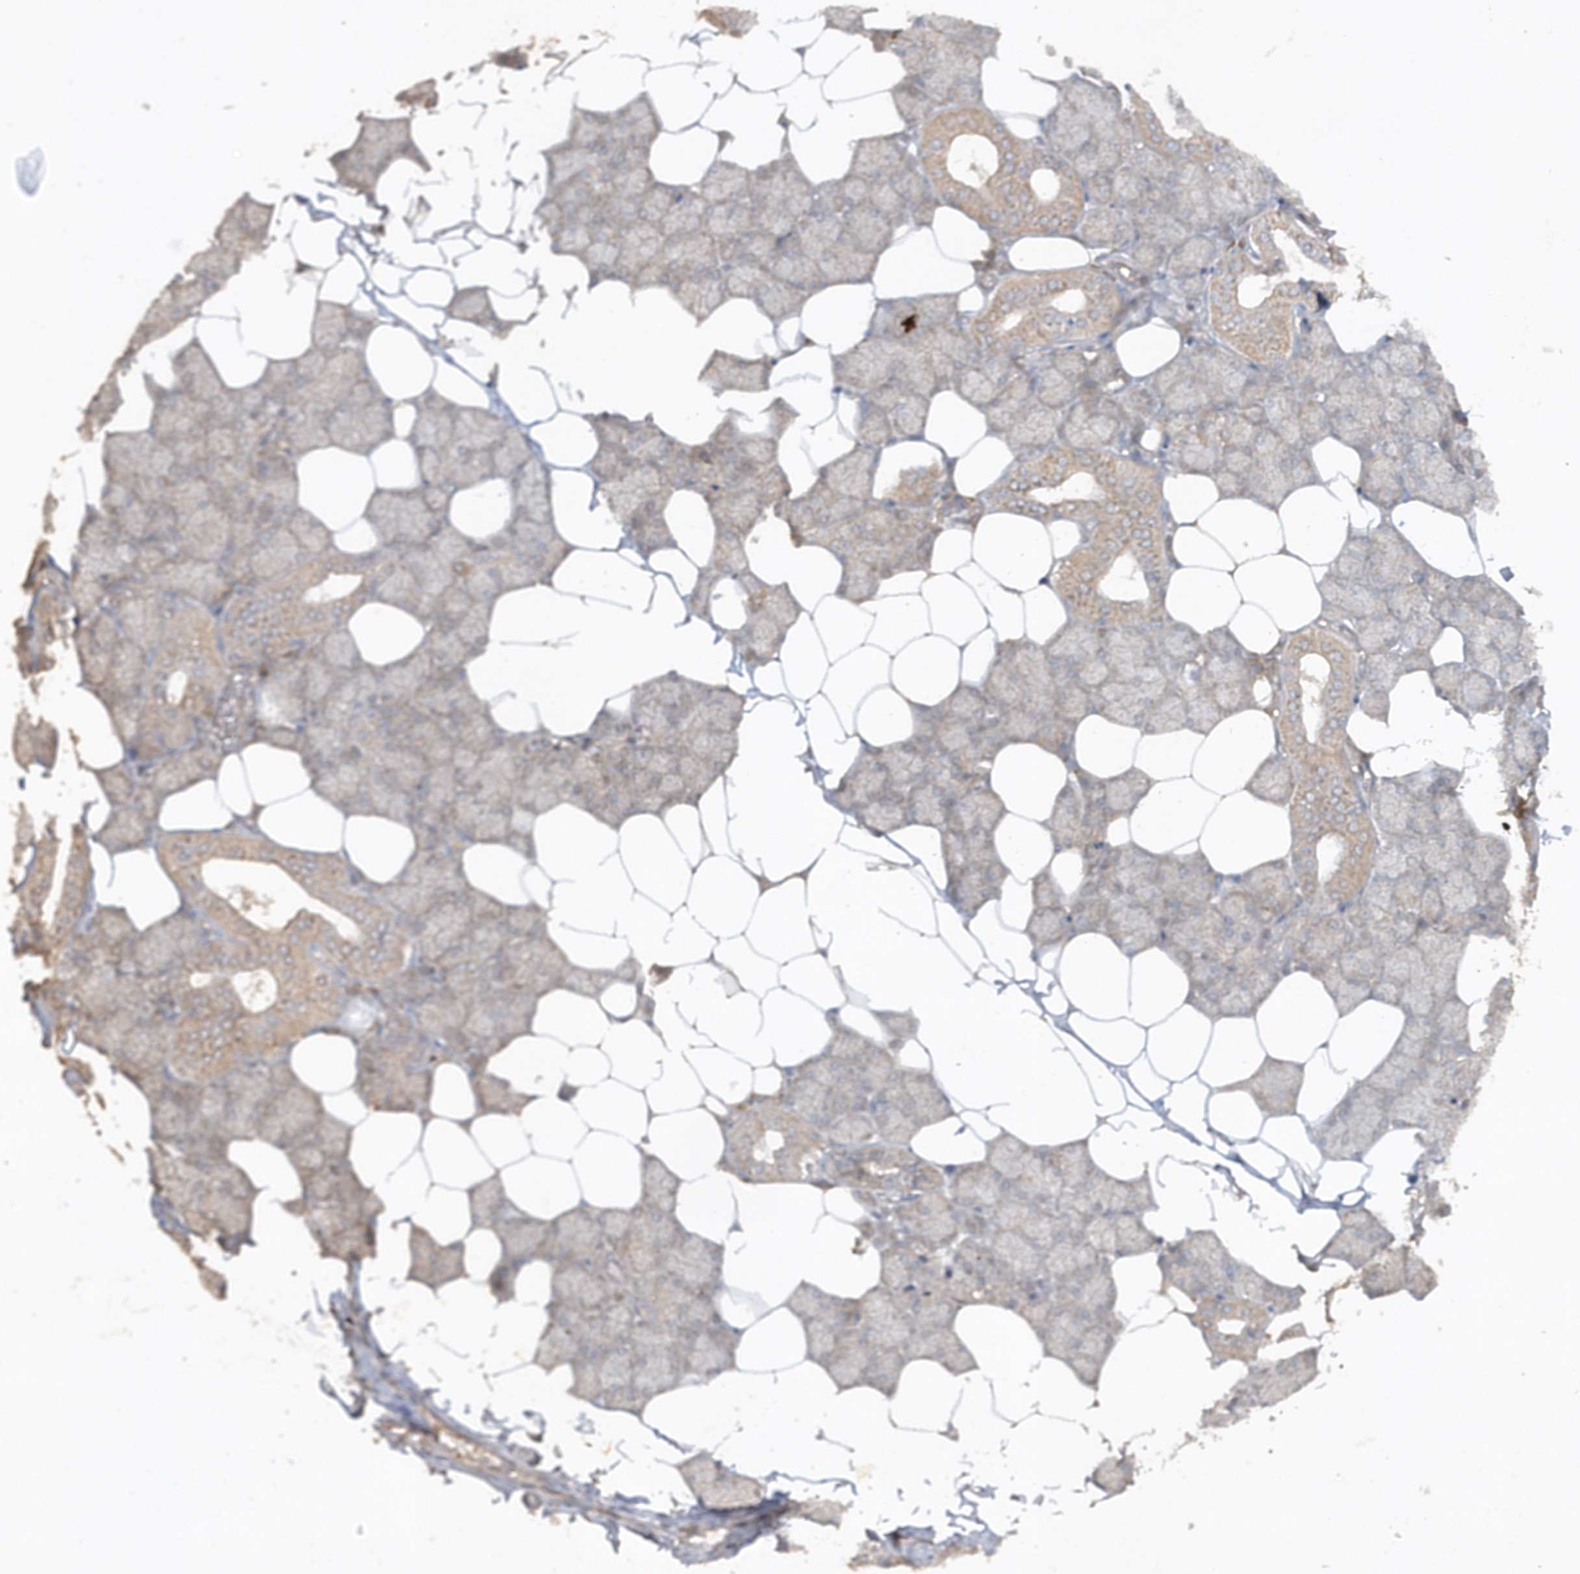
{"staining": {"intensity": "moderate", "quantity": "25%-75%", "location": "cytoplasmic/membranous"}, "tissue": "salivary gland", "cell_type": "Glandular cells", "image_type": "normal", "snomed": [{"axis": "morphology", "description": "Normal tissue, NOS"}, {"axis": "topography", "description": "Salivary gland"}], "caption": "Salivary gland stained with DAB immunohistochemistry displays medium levels of moderate cytoplasmic/membranous positivity in approximately 25%-75% of glandular cells.", "gene": "AVPI1", "patient": {"sex": "male", "age": 62}}